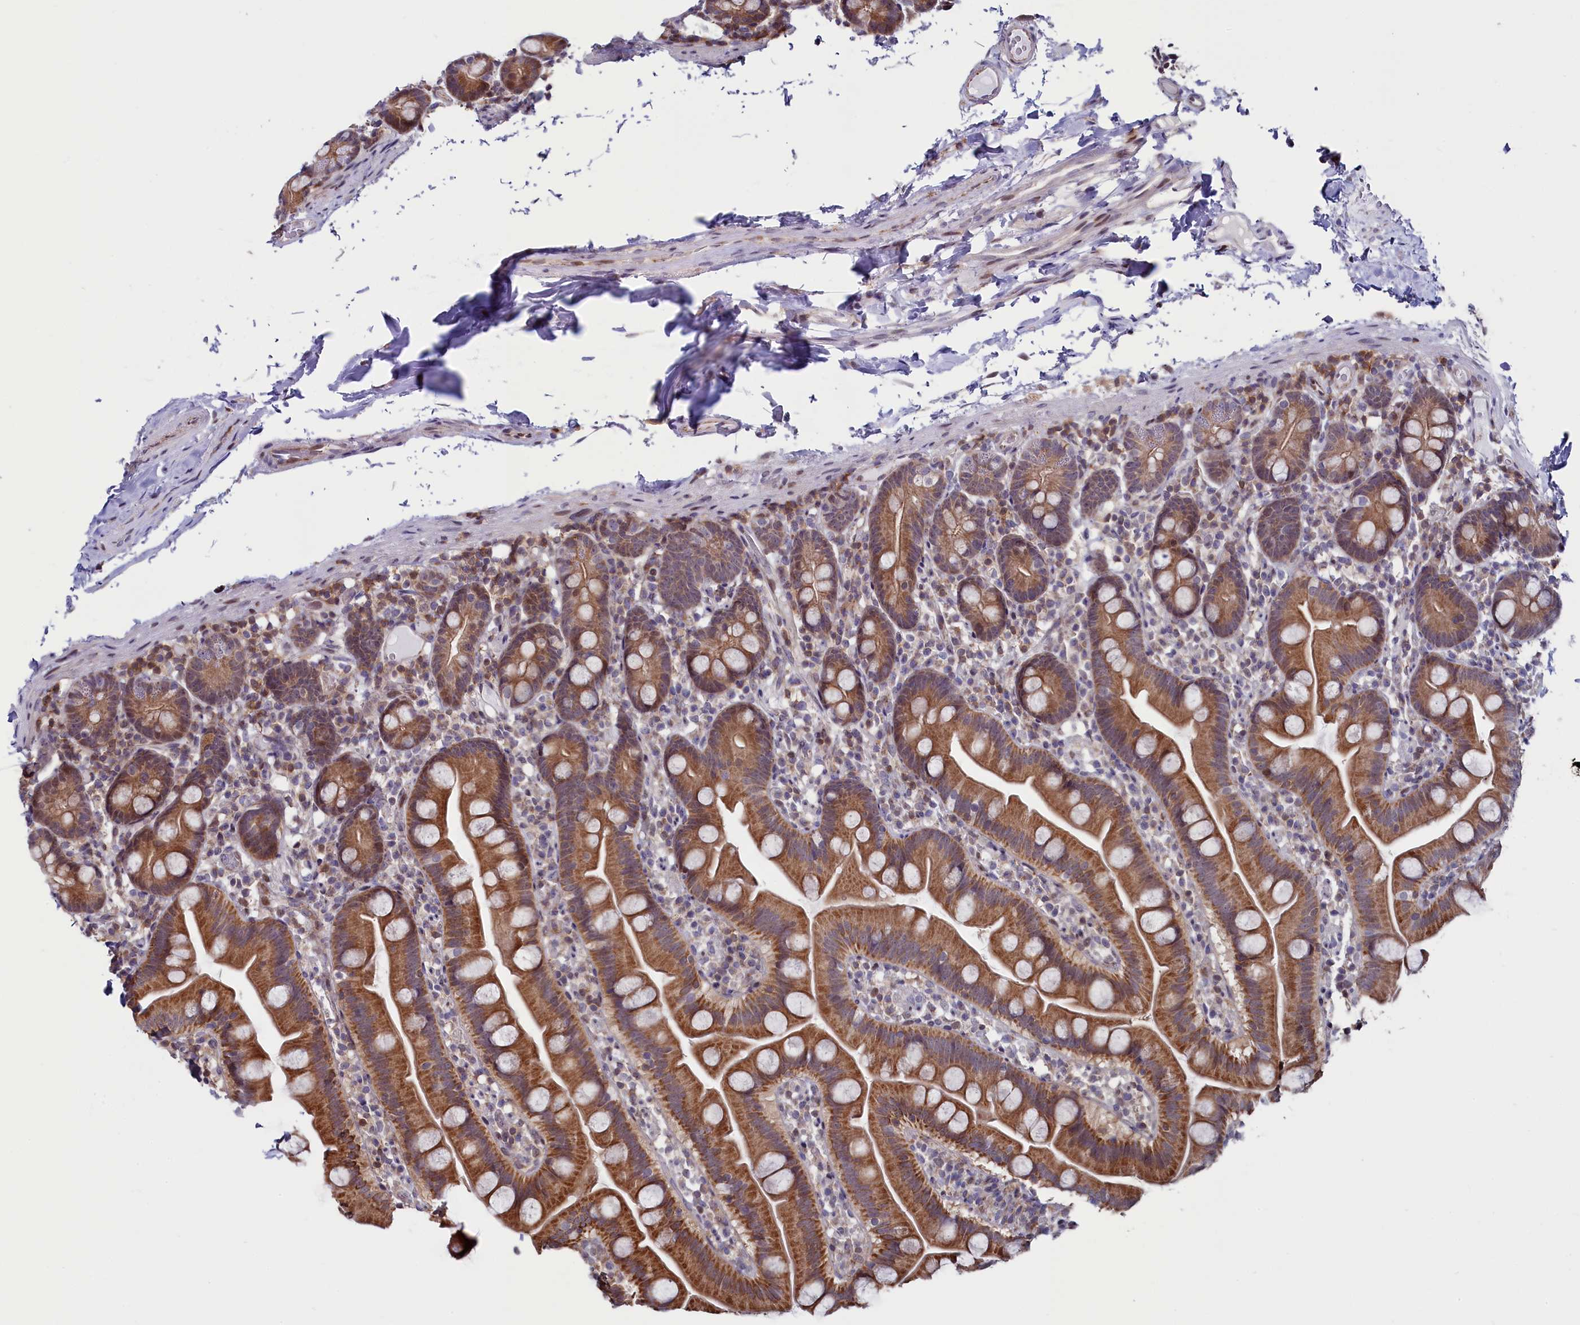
{"staining": {"intensity": "moderate", "quantity": ">75%", "location": "cytoplasmic/membranous"}, "tissue": "small intestine", "cell_type": "Glandular cells", "image_type": "normal", "snomed": [{"axis": "morphology", "description": "Normal tissue, NOS"}, {"axis": "topography", "description": "Small intestine"}], "caption": "Normal small intestine was stained to show a protein in brown. There is medium levels of moderate cytoplasmic/membranous positivity in approximately >75% of glandular cells.", "gene": "CIAPIN1", "patient": {"sex": "female", "age": 68}}